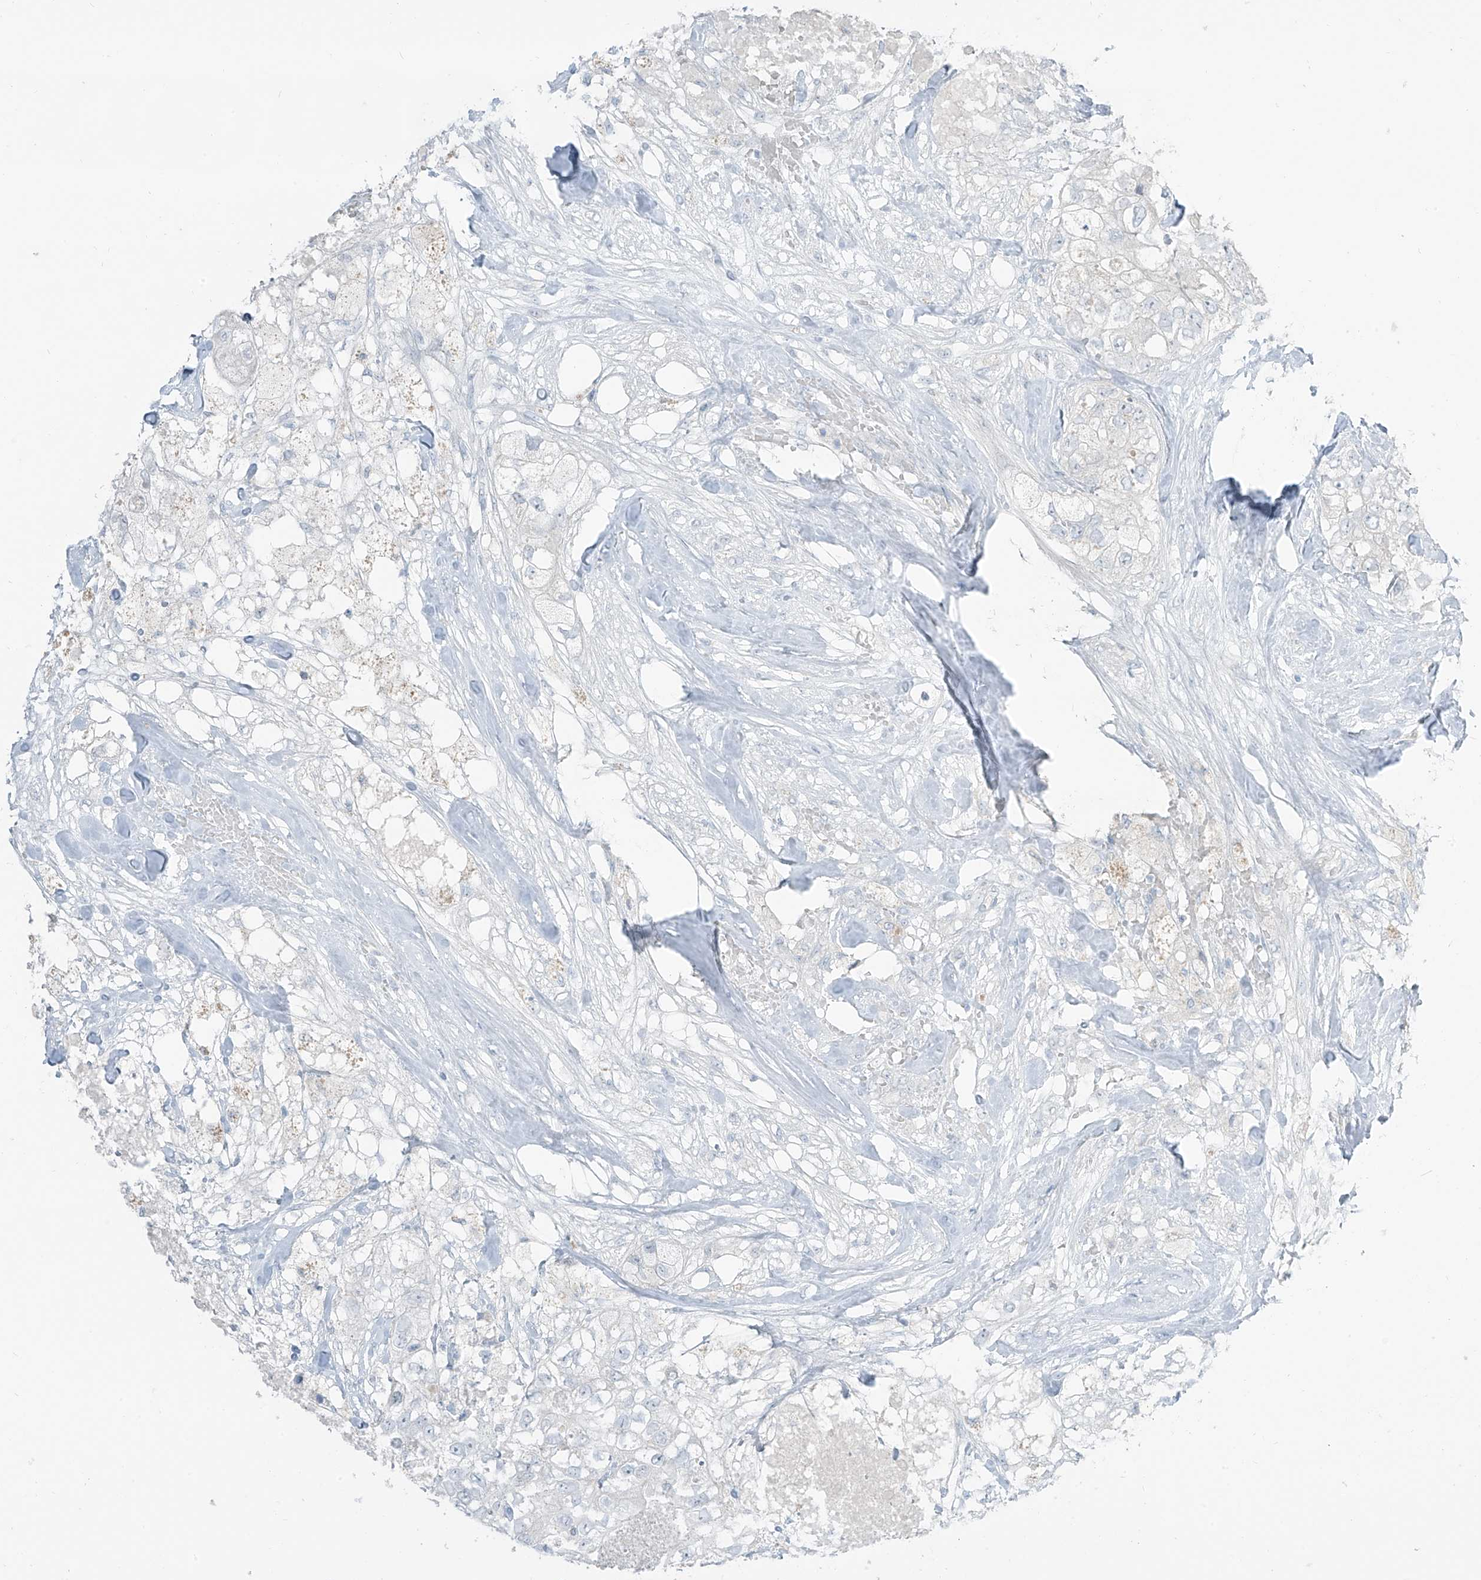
{"staining": {"intensity": "negative", "quantity": "none", "location": "none"}, "tissue": "breast cancer", "cell_type": "Tumor cells", "image_type": "cancer", "snomed": [{"axis": "morphology", "description": "Duct carcinoma"}, {"axis": "topography", "description": "Breast"}], "caption": "A high-resolution image shows IHC staining of breast cancer, which displays no significant expression in tumor cells.", "gene": "PRDM6", "patient": {"sex": "female", "age": 62}}